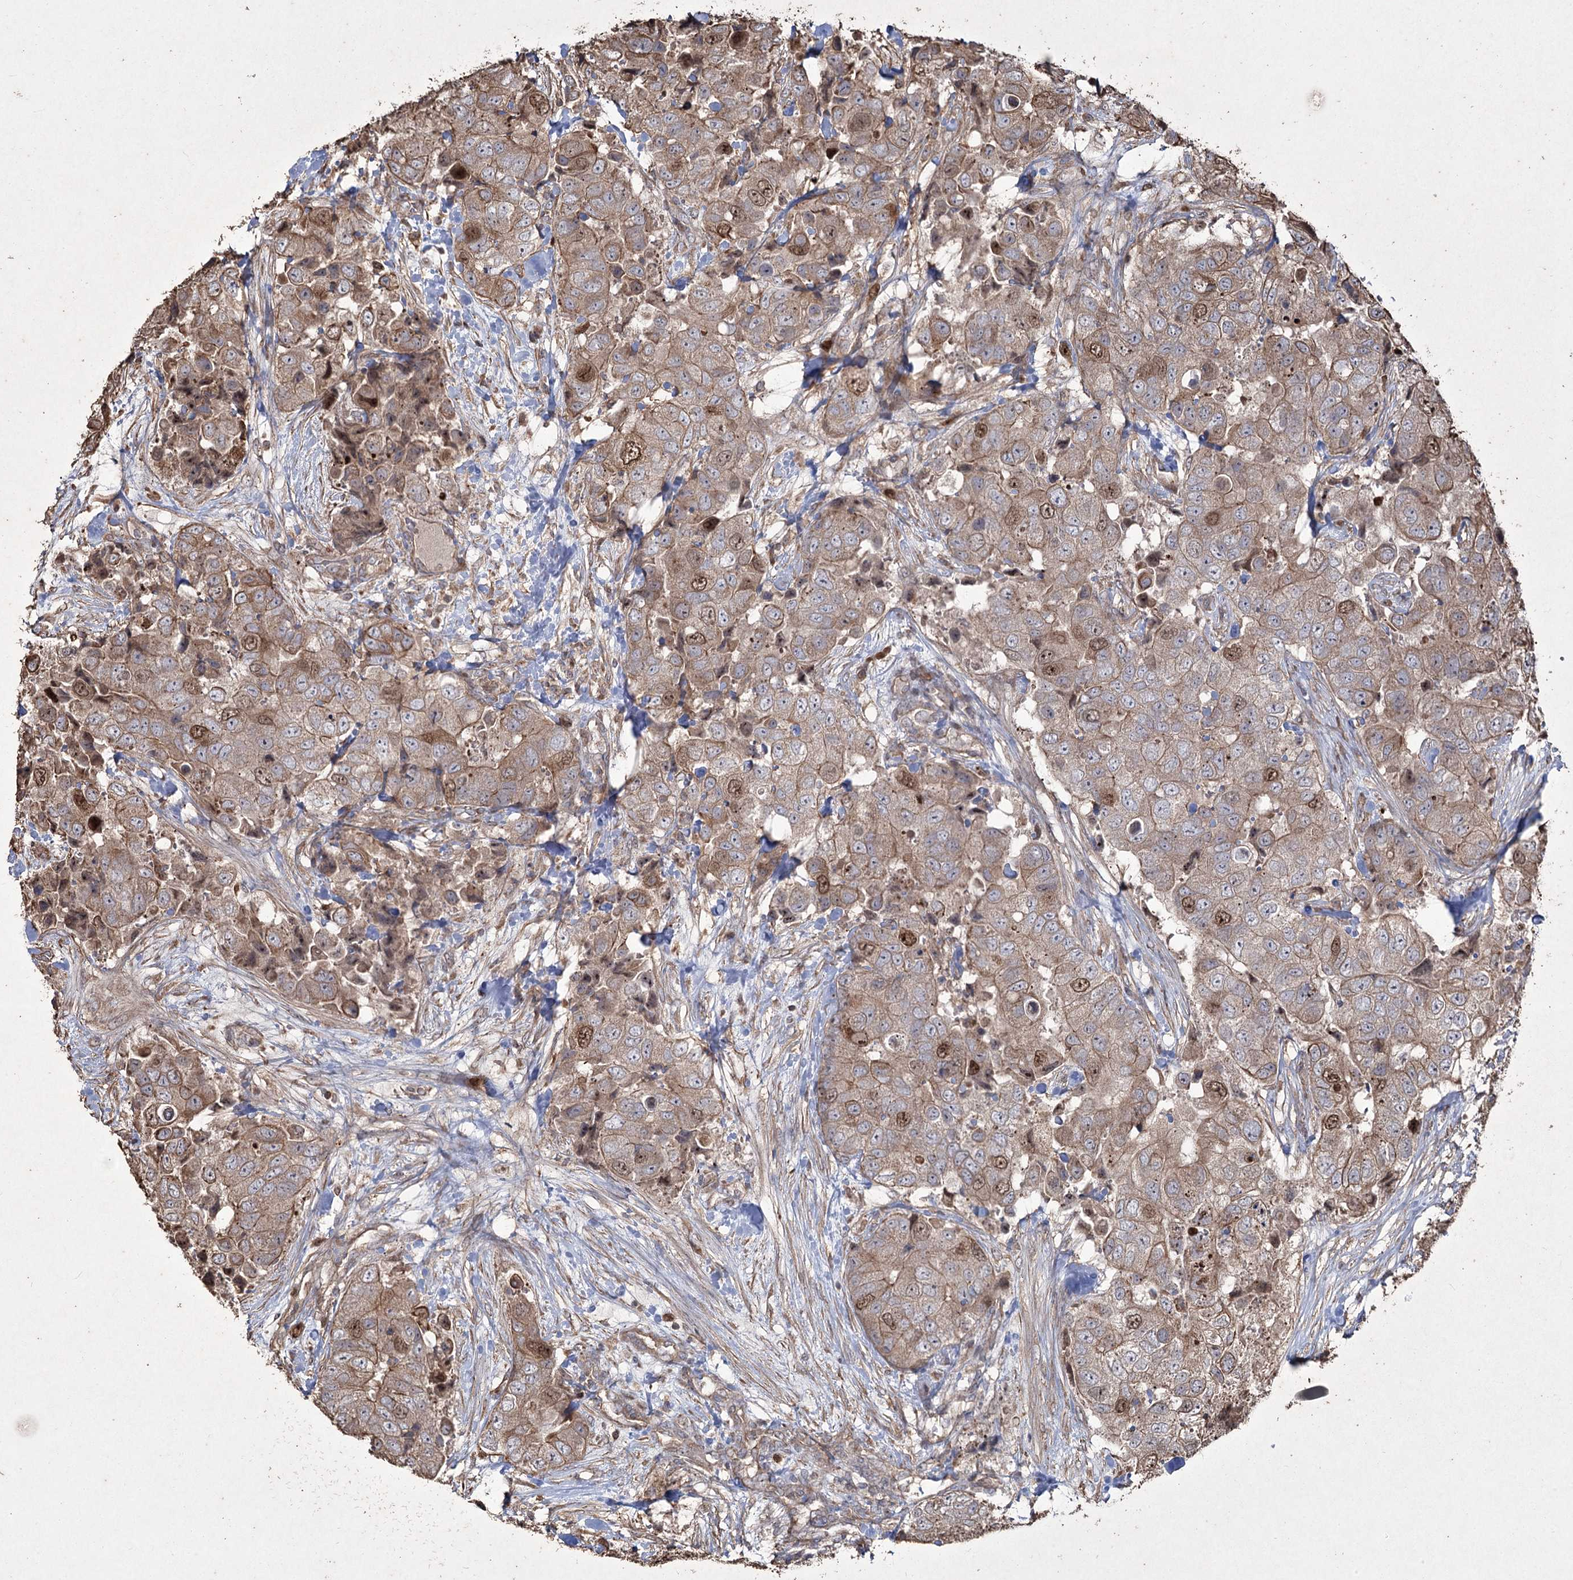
{"staining": {"intensity": "moderate", "quantity": "25%-75%", "location": "cytoplasmic/membranous,nuclear"}, "tissue": "breast cancer", "cell_type": "Tumor cells", "image_type": "cancer", "snomed": [{"axis": "morphology", "description": "Duct carcinoma"}, {"axis": "topography", "description": "Breast"}], "caption": "Breast cancer was stained to show a protein in brown. There is medium levels of moderate cytoplasmic/membranous and nuclear positivity in about 25%-75% of tumor cells. Using DAB (brown) and hematoxylin (blue) stains, captured at high magnification using brightfield microscopy.", "gene": "PRC1", "patient": {"sex": "female", "age": 62}}